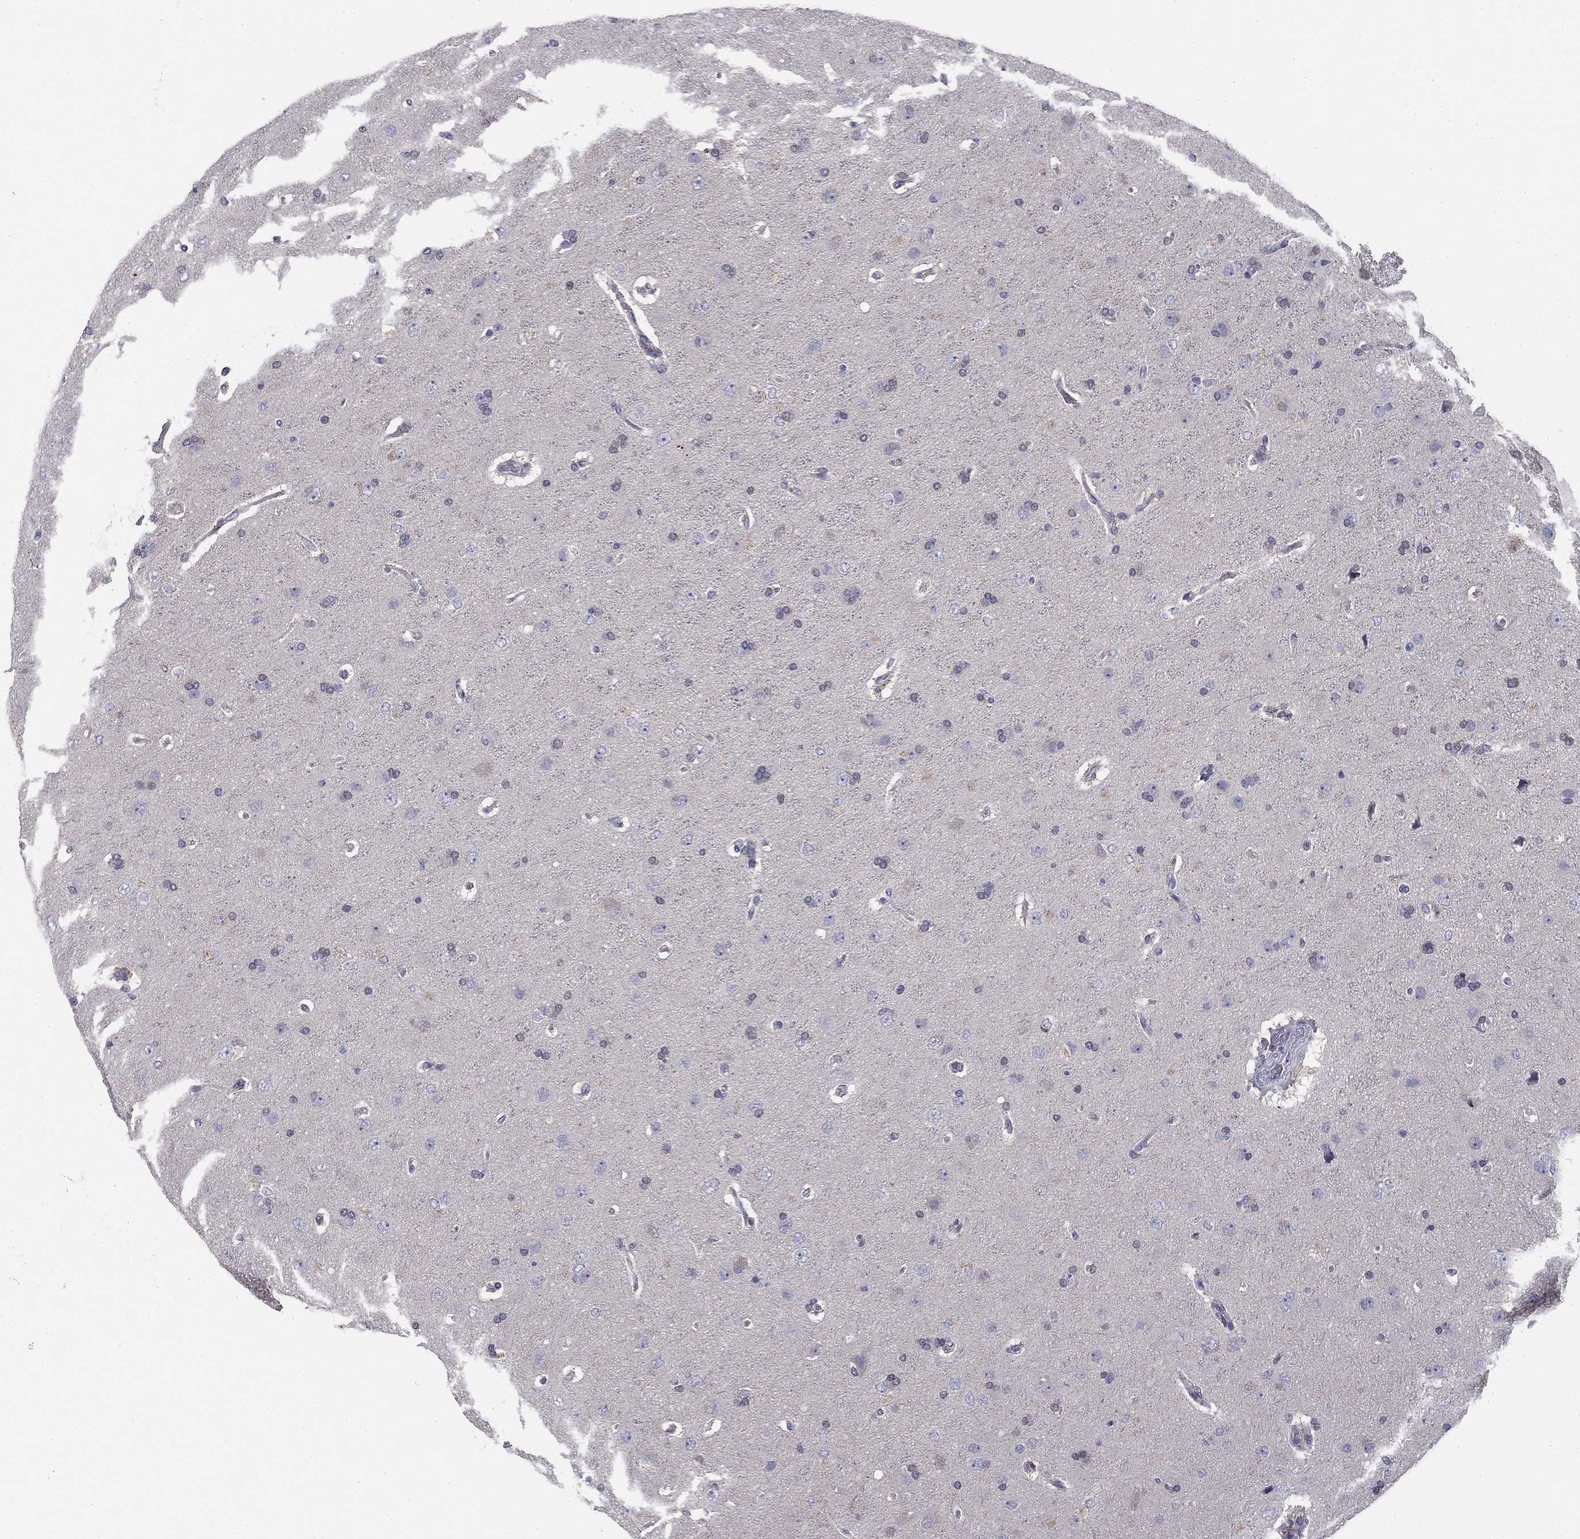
{"staining": {"intensity": "negative", "quantity": "none", "location": "none"}, "tissue": "glioma", "cell_type": "Tumor cells", "image_type": "cancer", "snomed": [{"axis": "morphology", "description": "Glioma, malignant, NOS"}, {"axis": "topography", "description": "Cerebral cortex"}], "caption": "The immunohistochemistry photomicrograph has no significant expression in tumor cells of glioma tissue.", "gene": "SLC2A9", "patient": {"sex": "male", "age": 58}}